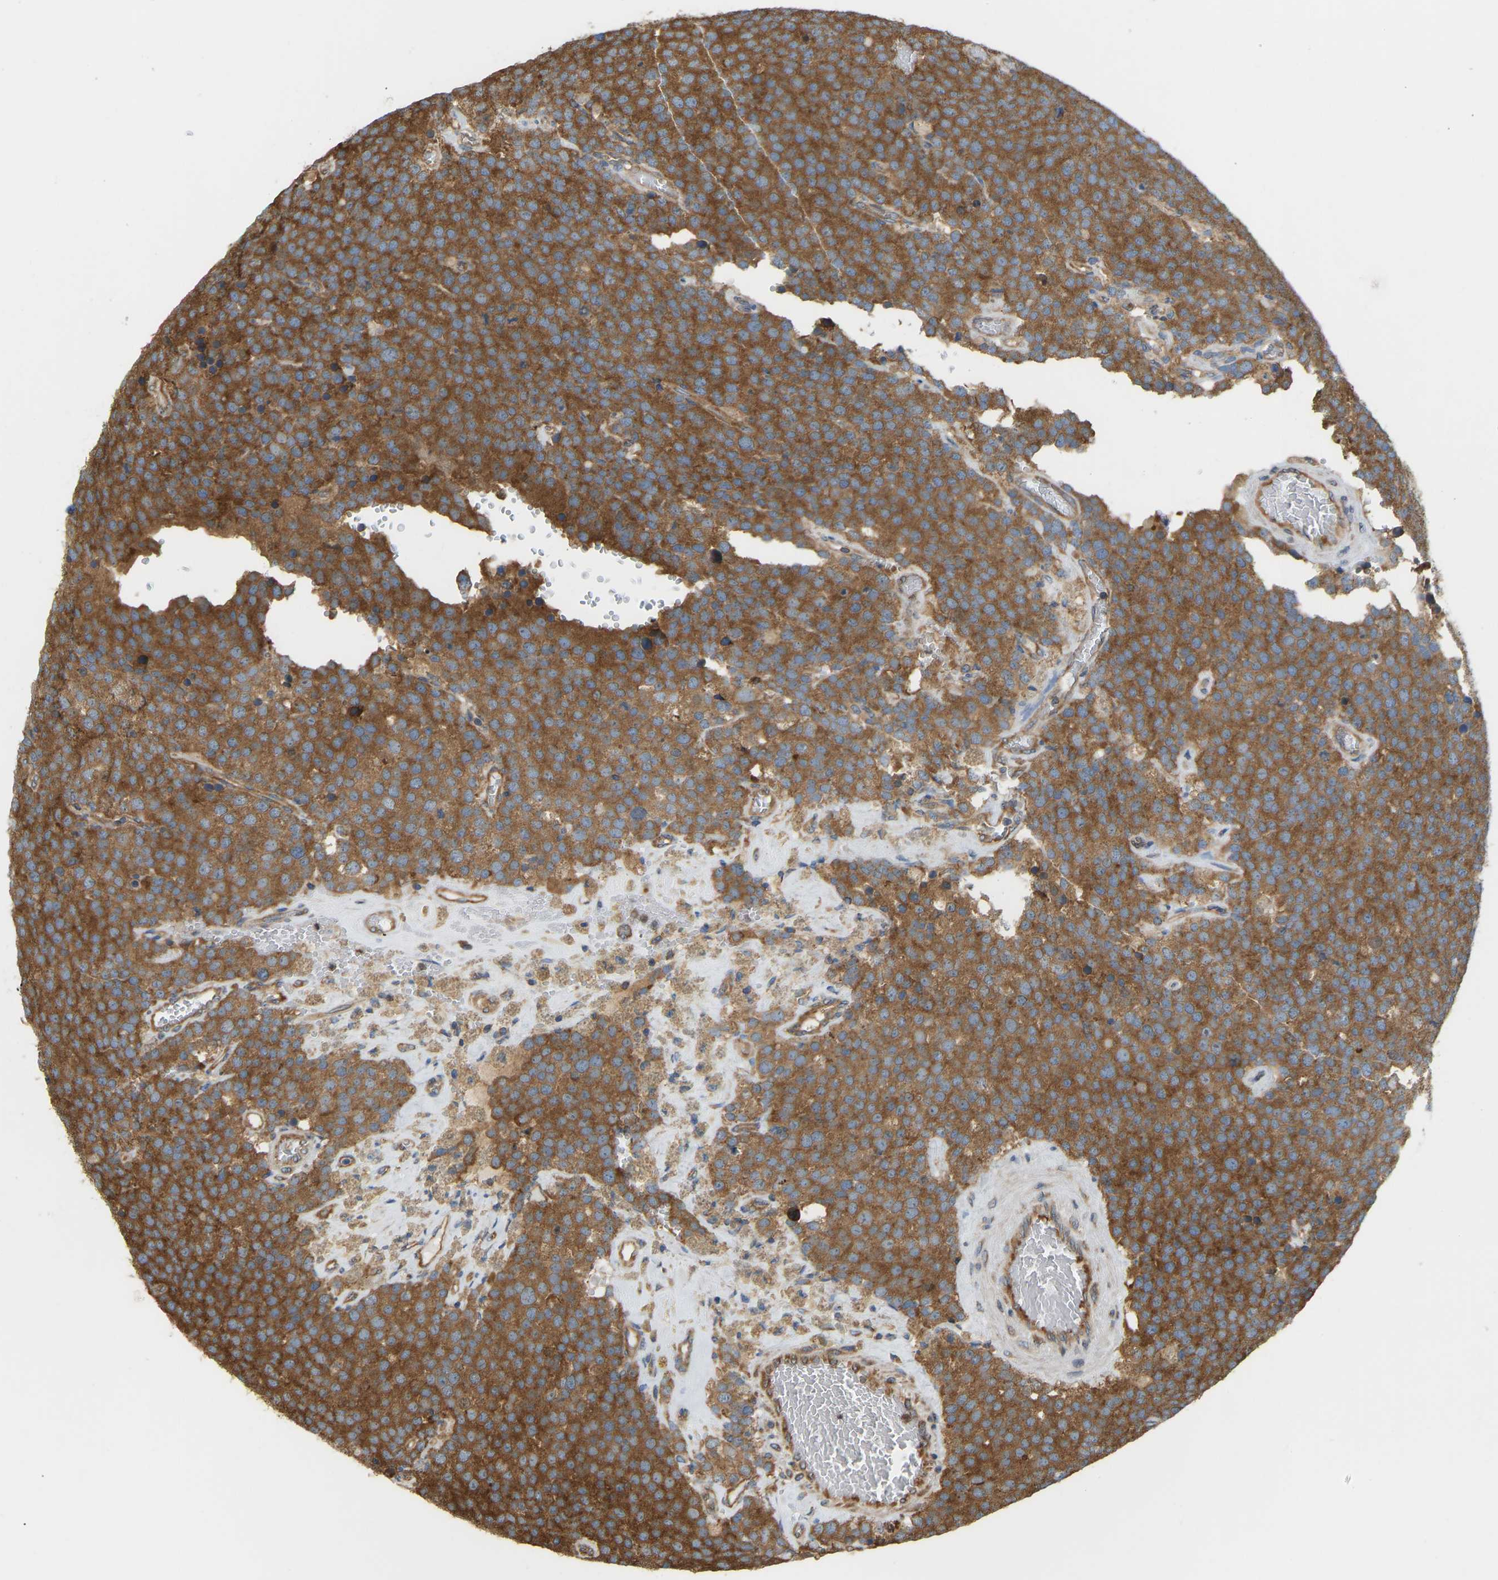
{"staining": {"intensity": "strong", "quantity": ">75%", "location": "cytoplasmic/membranous"}, "tissue": "testis cancer", "cell_type": "Tumor cells", "image_type": "cancer", "snomed": [{"axis": "morphology", "description": "Normal tissue, NOS"}, {"axis": "morphology", "description": "Seminoma, NOS"}, {"axis": "topography", "description": "Testis"}], "caption": "Brown immunohistochemical staining in testis seminoma demonstrates strong cytoplasmic/membranous expression in approximately >75% of tumor cells.", "gene": "RPS6KB2", "patient": {"sex": "male", "age": 71}}